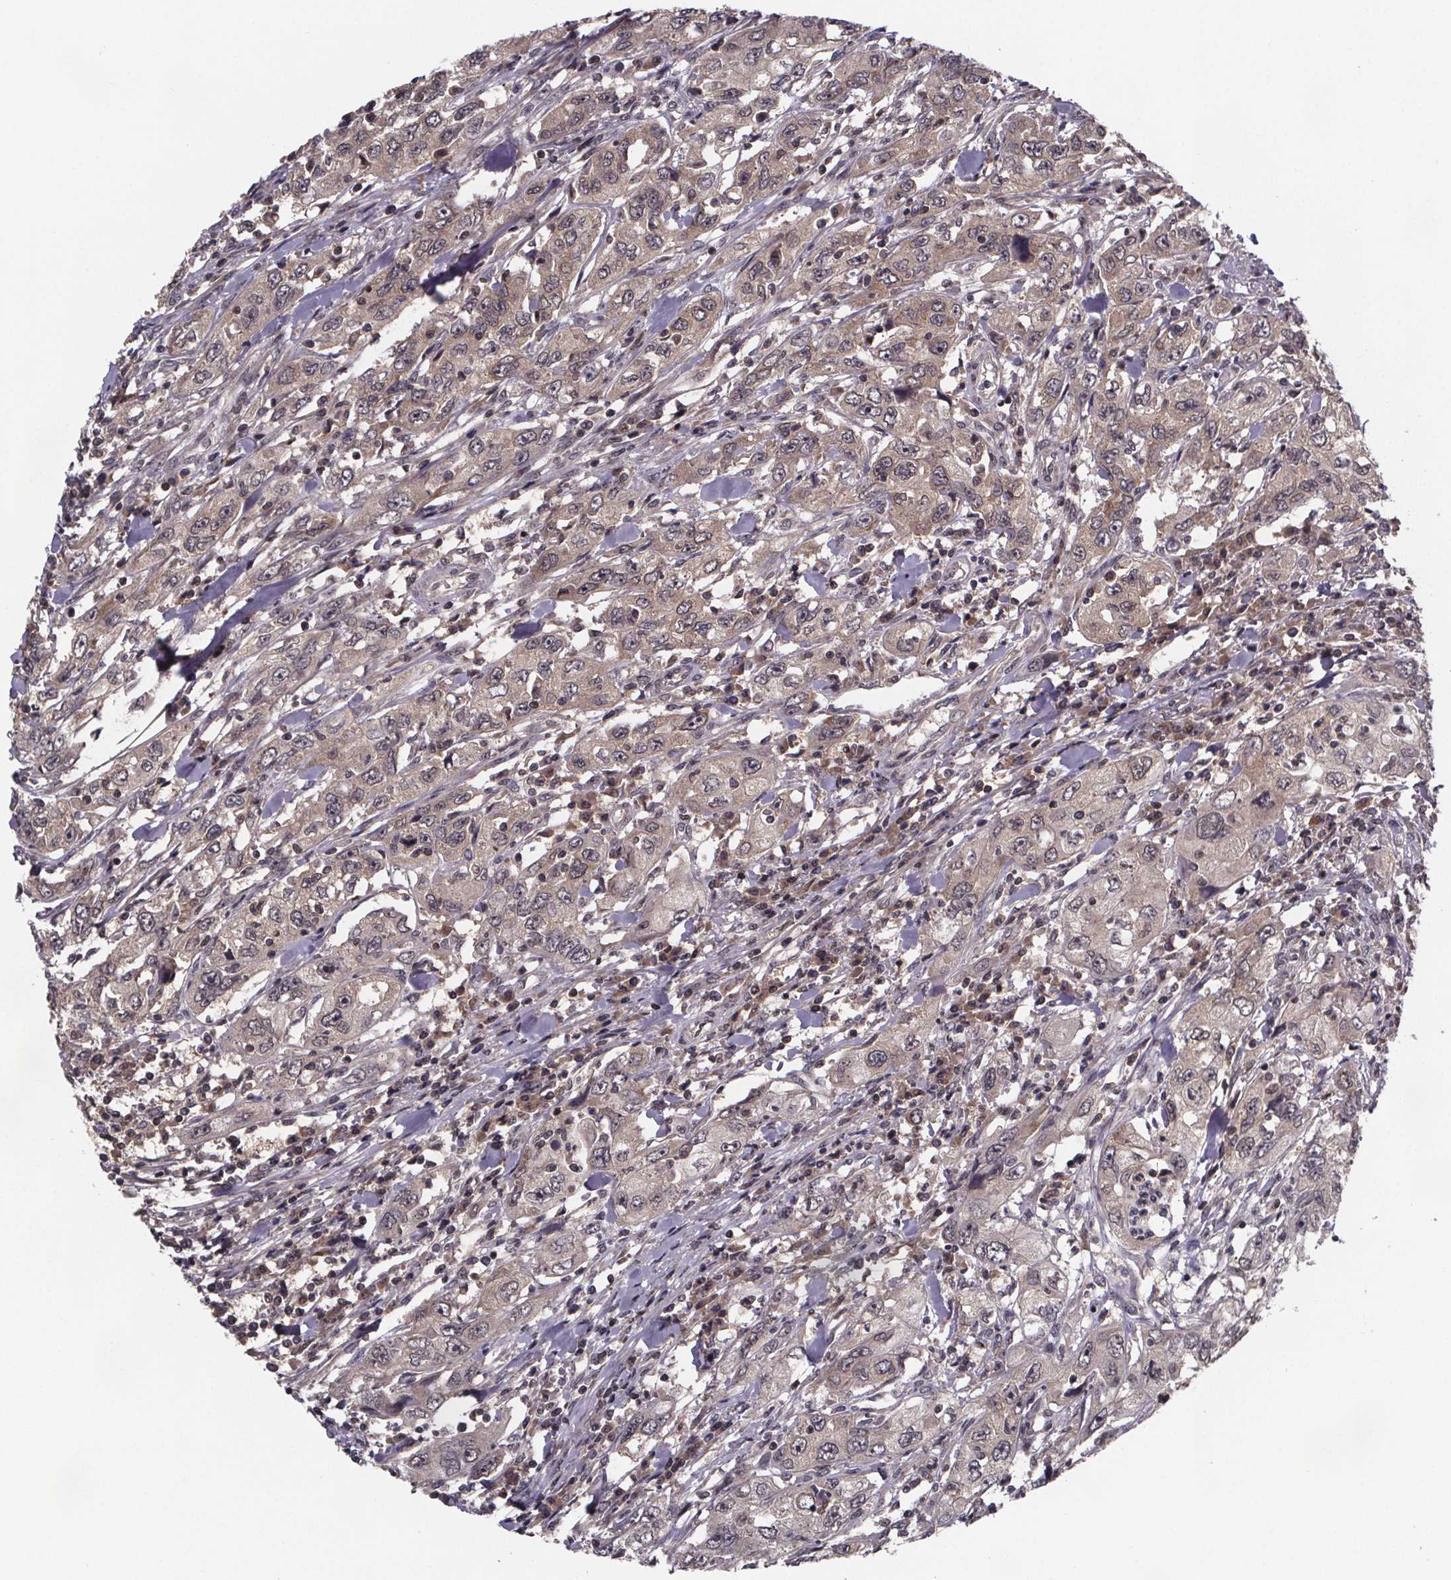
{"staining": {"intensity": "weak", "quantity": "25%-75%", "location": "cytoplasmic/membranous"}, "tissue": "urothelial cancer", "cell_type": "Tumor cells", "image_type": "cancer", "snomed": [{"axis": "morphology", "description": "Urothelial carcinoma, High grade"}, {"axis": "topography", "description": "Urinary bladder"}], "caption": "This is an image of immunohistochemistry (IHC) staining of urothelial carcinoma (high-grade), which shows weak staining in the cytoplasmic/membranous of tumor cells.", "gene": "FN3KRP", "patient": {"sex": "male", "age": 76}}